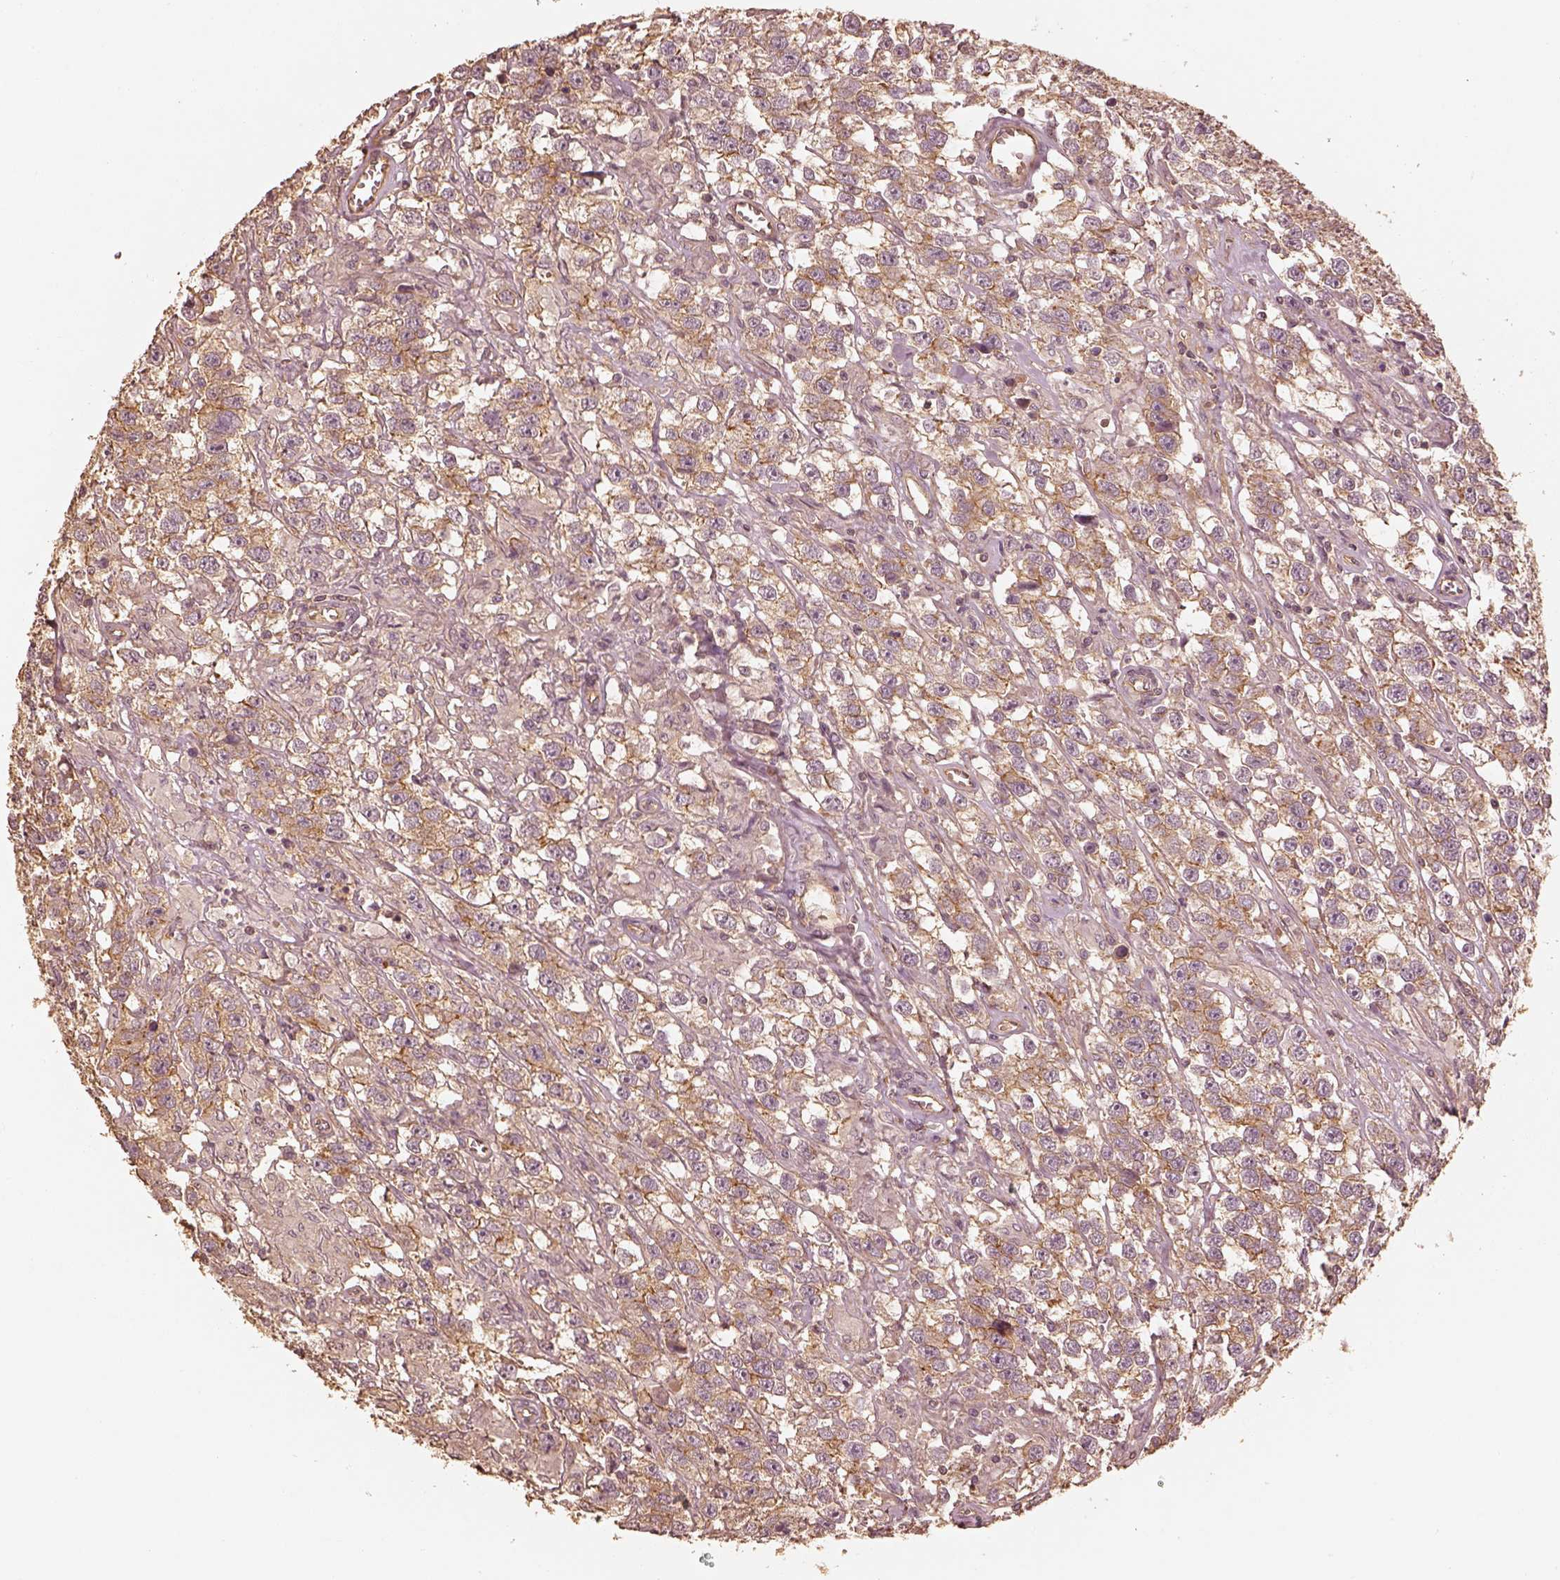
{"staining": {"intensity": "moderate", "quantity": "25%-75%", "location": "cytoplasmic/membranous"}, "tissue": "testis cancer", "cell_type": "Tumor cells", "image_type": "cancer", "snomed": [{"axis": "morphology", "description": "Seminoma, NOS"}, {"axis": "topography", "description": "Testis"}], "caption": "Tumor cells exhibit medium levels of moderate cytoplasmic/membranous positivity in about 25%-75% of cells in human testis cancer. Nuclei are stained in blue.", "gene": "WDR7", "patient": {"sex": "male", "age": 43}}